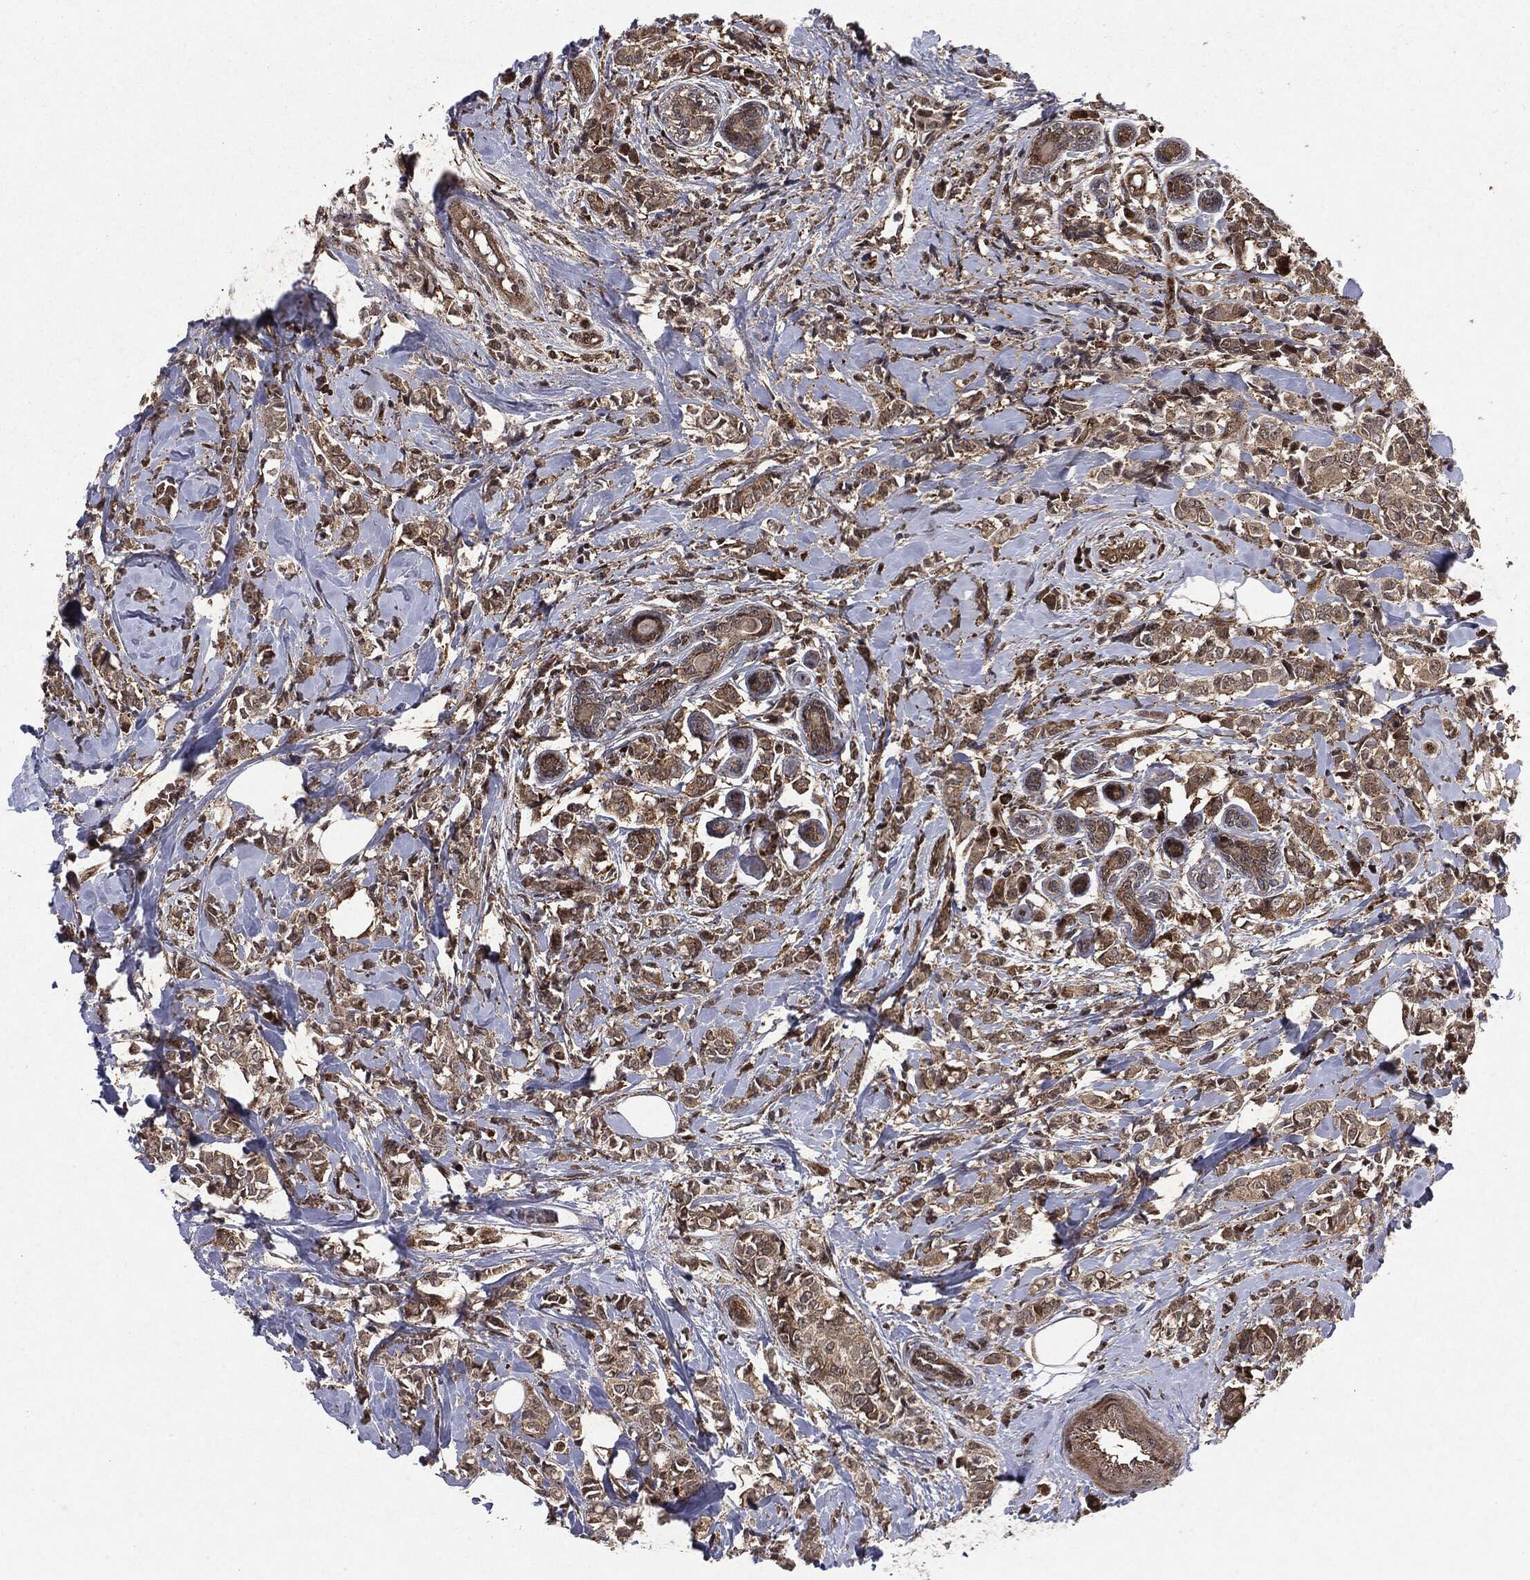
{"staining": {"intensity": "weak", "quantity": ">75%", "location": "cytoplasmic/membranous"}, "tissue": "breast cancer", "cell_type": "Tumor cells", "image_type": "cancer", "snomed": [{"axis": "morphology", "description": "Normal tissue, NOS"}, {"axis": "morphology", "description": "Duct carcinoma"}, {"axis": "topography", "description": "Breast"}], "caption": "Immunohistochemical staining of human breast cancer reveals low levels of weak cytoplasmic/membranous protein positivity in about >75% of tumor cells.", "gene": "OTUB1", "patient": {"sex": "female", "age": 44}}